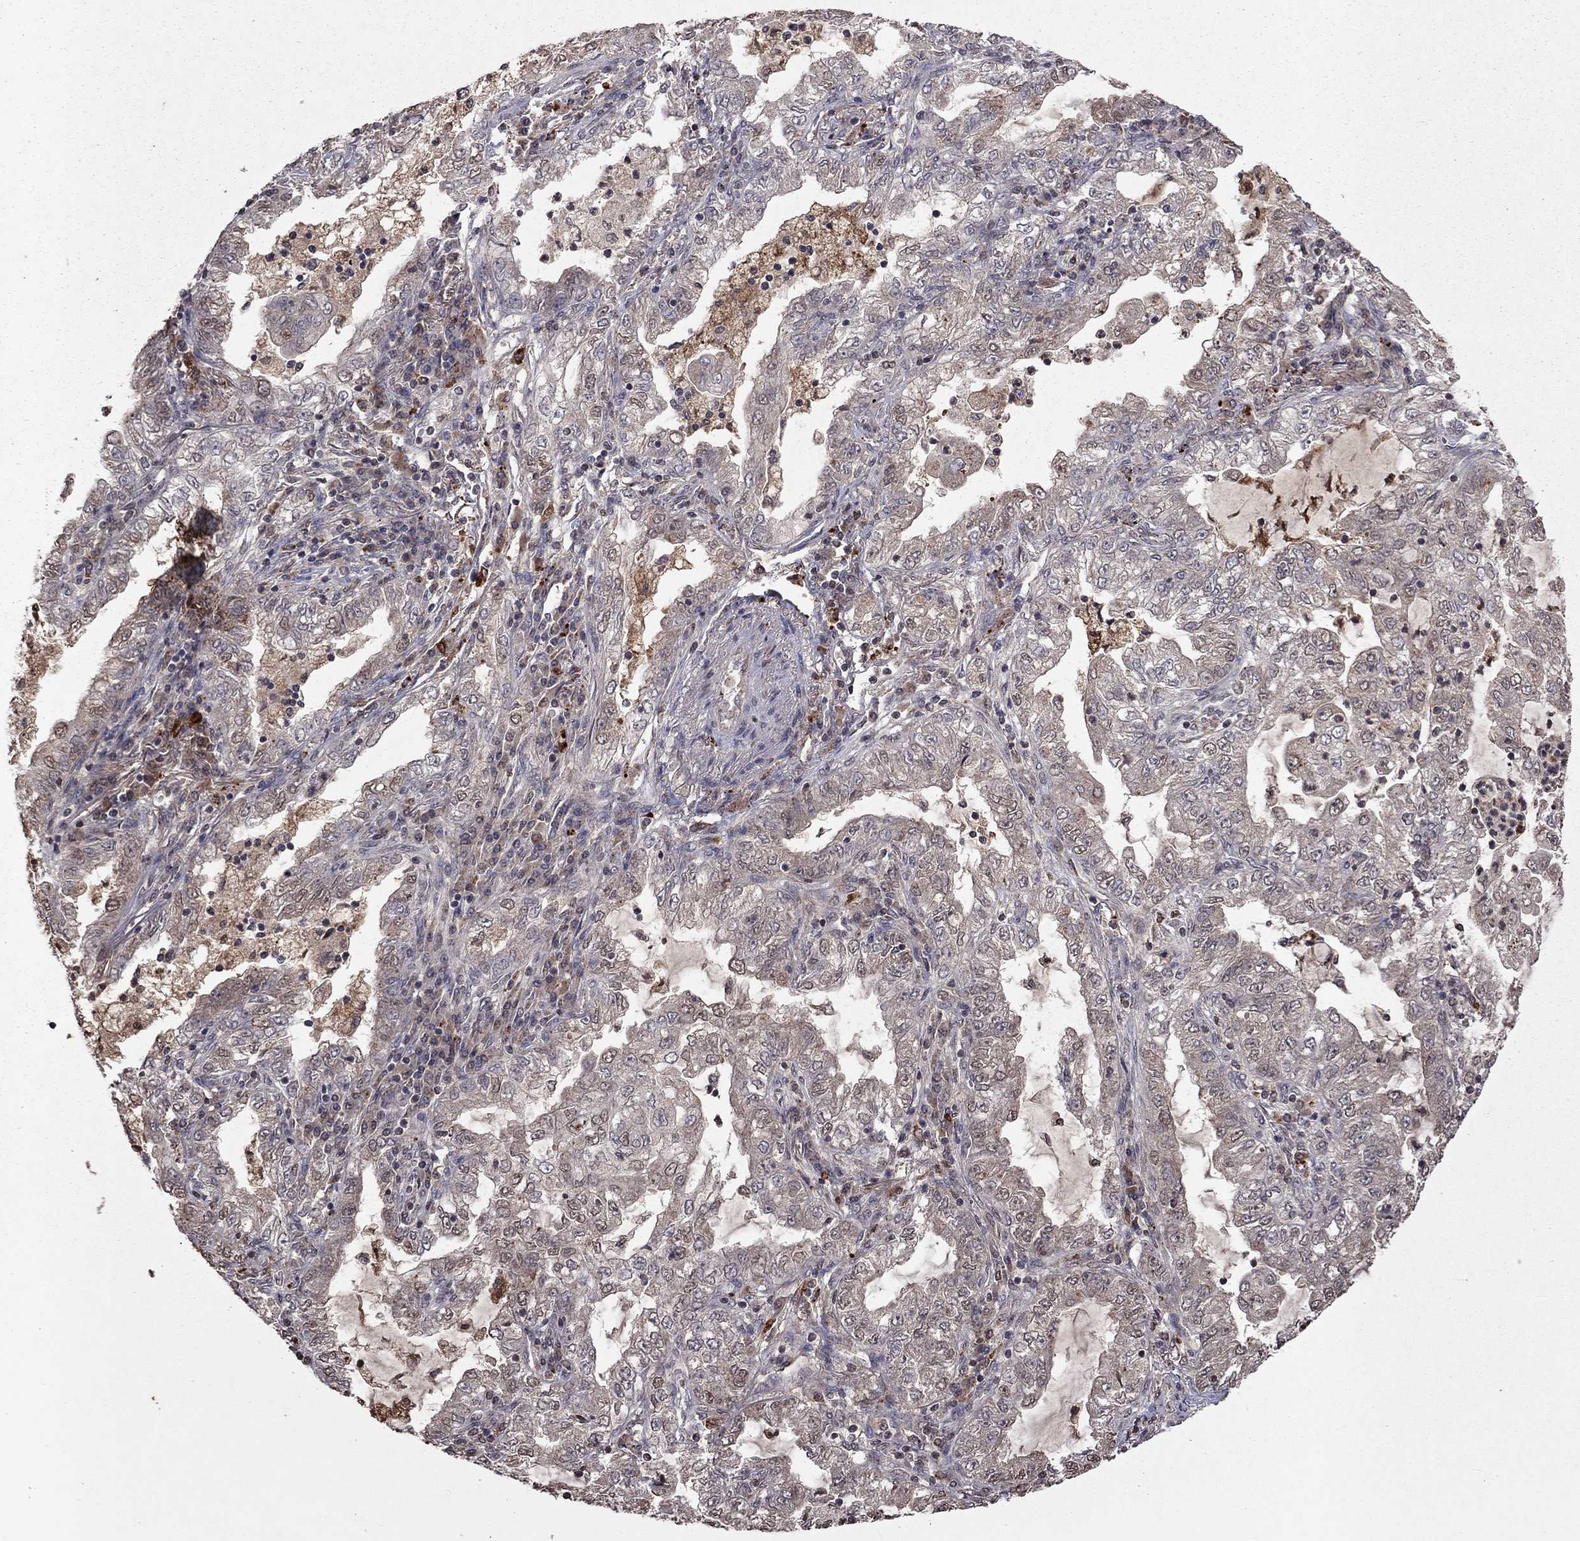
{"staining": {"intensity": "negative", "quantity": "none", "location": "none"}, "tissue": "lung cancer", "cell_type": "Tumor cells", "image_type": "cancer", "snomed": [{"axis": "morphology", "description": "Adenocarcinoma, NOS"}, {"axis": "topography", "description": "Lung"}], "caption": "Tumor cells show no significant expression in lung cancer.", "gene": "NLGN1", "patient": {"sex": "female", "age": 73}}